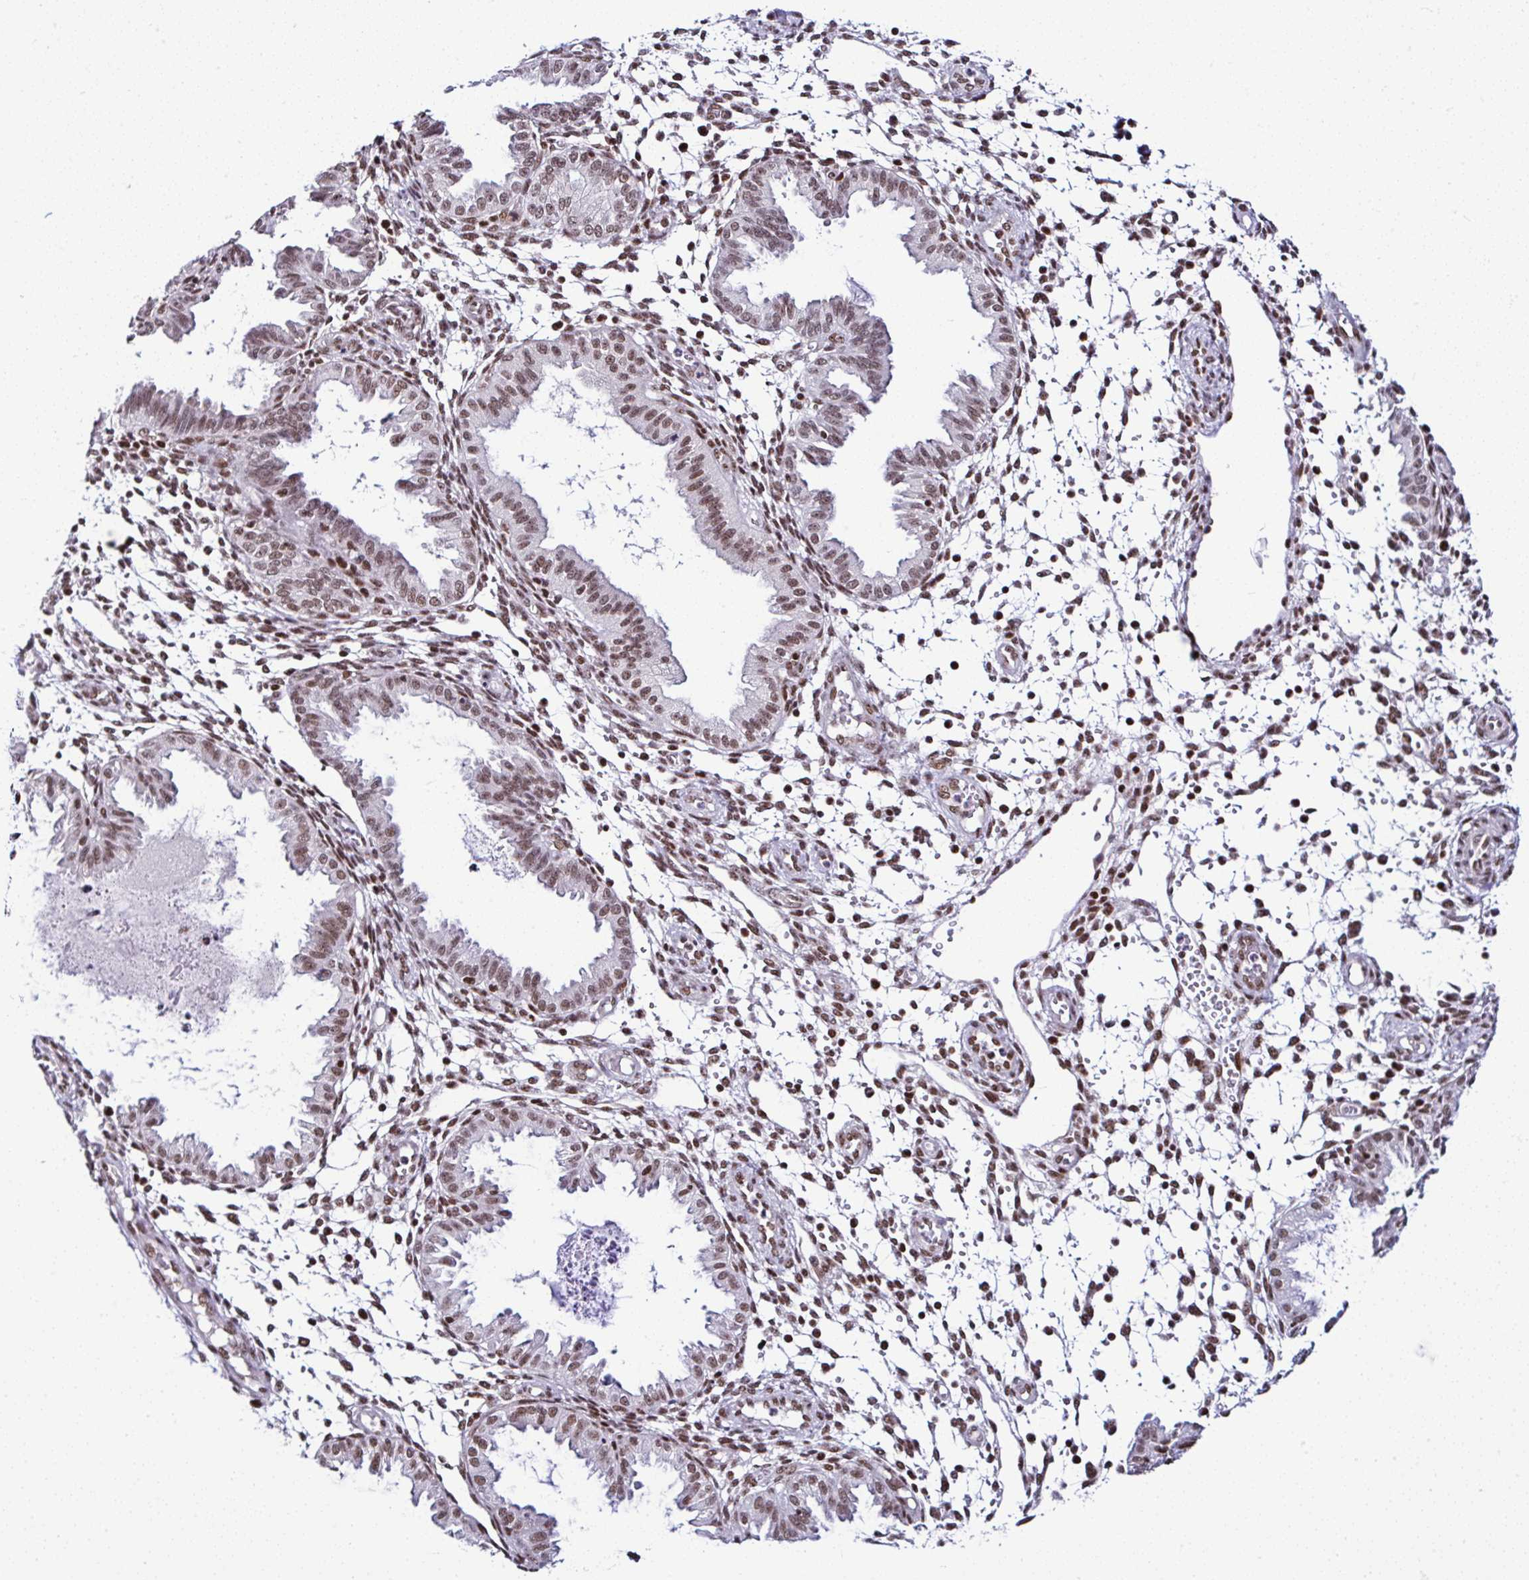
{"staining": {"intensity": "moderate", "quantity": "25%-75%", "location": "nuclear"}, "tissue": "endometrium", "cell_type": "Cells in endometrial stroma", "image_type": "normal", "snomed": [{"axis": "morphology", "description": "Normal tissue, NOS"}, {"axis": "topography", "description": "Endometrium"}], "caption": "A medium amount of moderate nuclear expression is present in about 25%-75% of cells in endometrial stroma in benign endometrium. Using DAB (3,3'-diaminobenzidine) (brown) and hematoxylin (blue) stains, captured at high magnification using brightfield microscopy.", "gene": "DR1", "patient": {"sex": "female", "age": 33}}